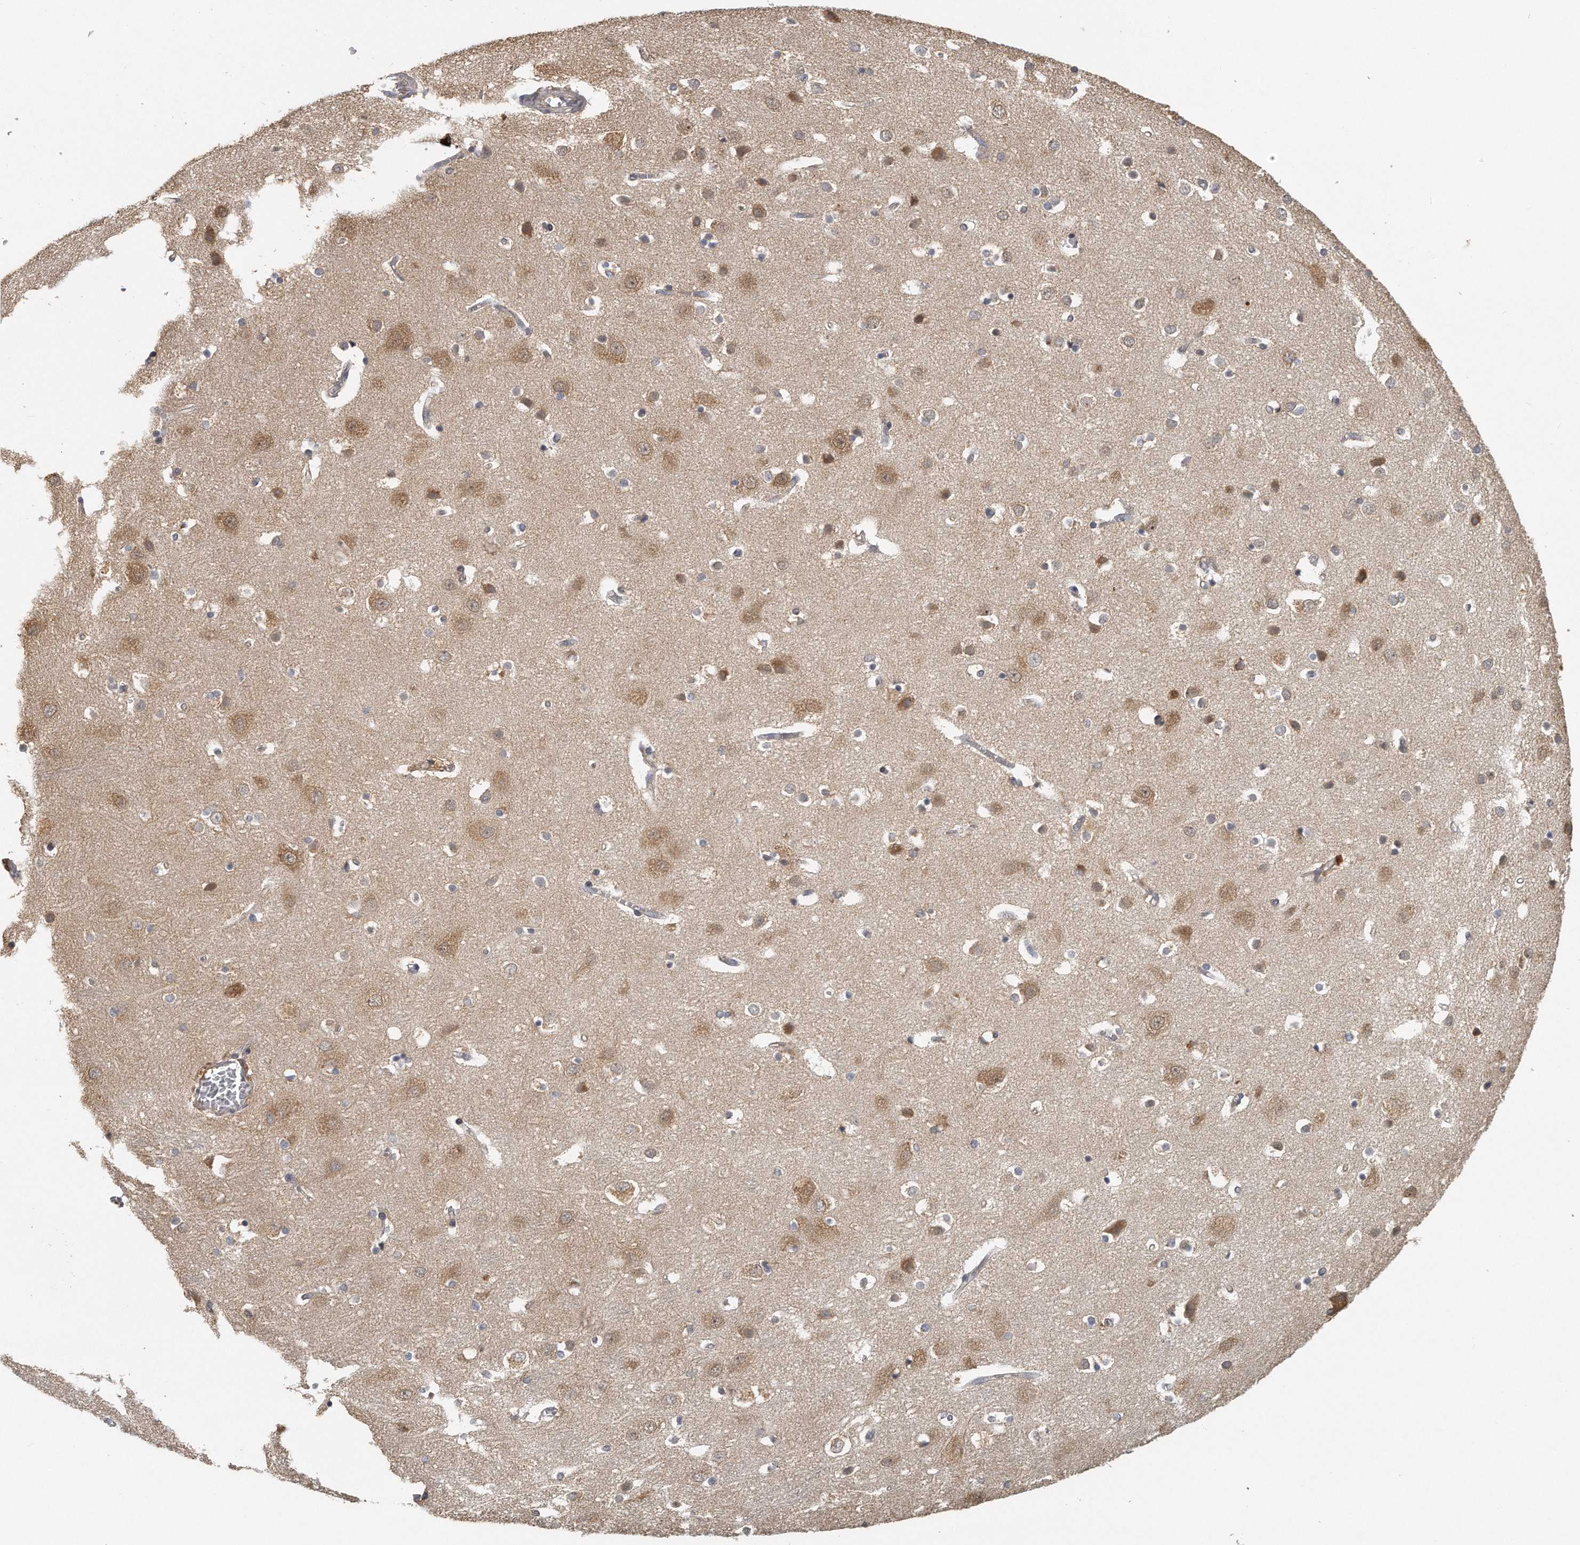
{"staining": {"intensity": "weak", "quantity": "25%-75%", "location": "cytoplasmic/membranous"}, "tissue": "cerebral cortex", "cell_type": "Endothelial cells", "image_type": "normal", "snomed": [{"axis": "morphology", "description": "Normal tissue, NOS"}, {"axis": "topography", "description": "Cerebral cortex"}], "caption": "This micrograph reveals IHC staining of unremarkable cerebral cortex, with low weak cytoplasmic/membranous positivity in about 25%-75% of endothelial cells.", "gene": "EIF3I", "patient": {"sex": "male", "age": 54}}